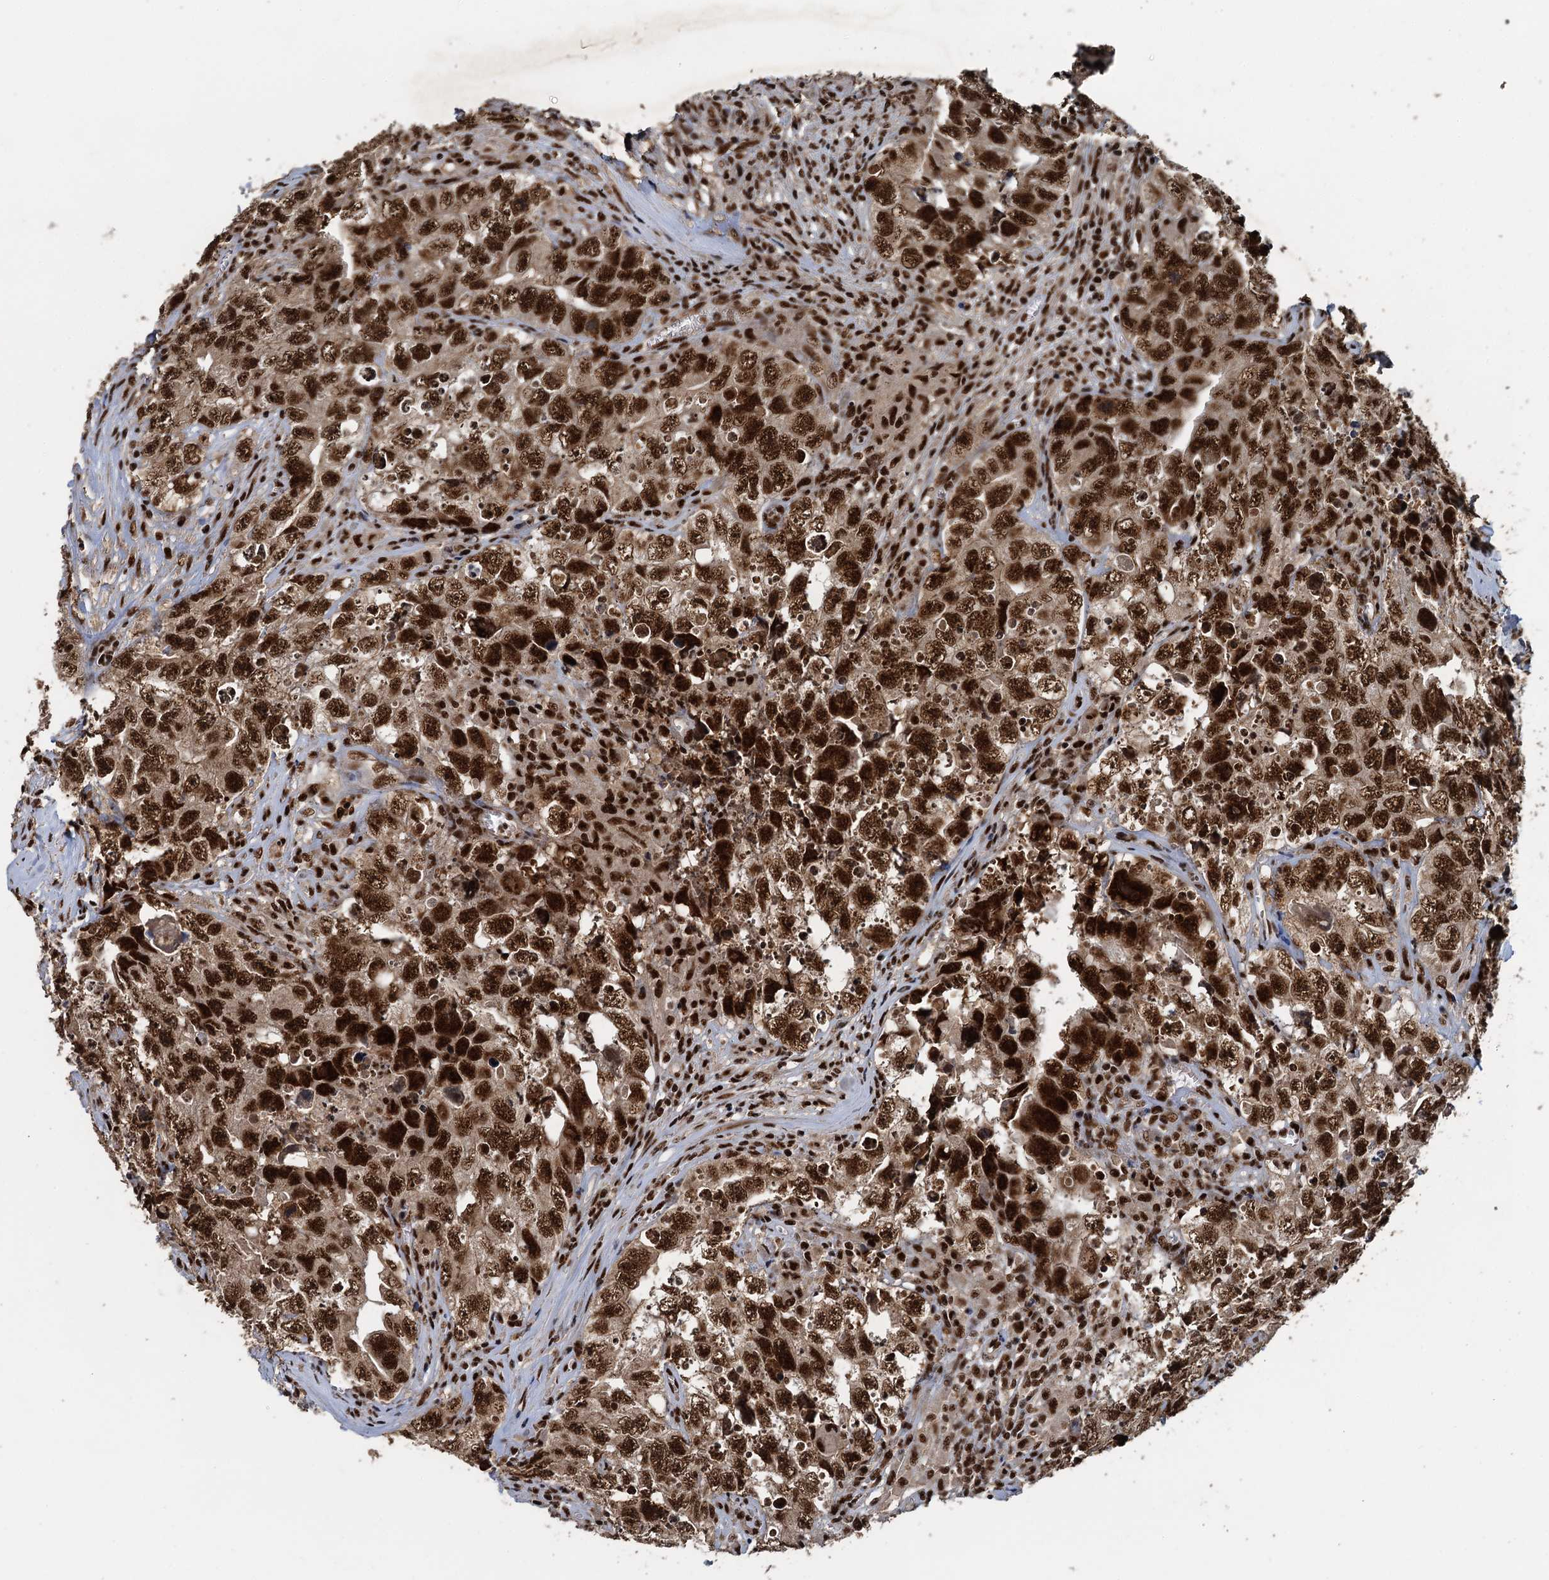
{"staining": {"intensity": "strong", "quantity": ">75%", "location": "nuclear"}, "tissue": "testis cancer", "cell_type": "Tumor cells", "image_type": "cancer", "snomed": [{"axis": "morphology", "description": "Seminoma, NOS"}, {"axis": "morphology", "description": "Carcinoma, Embryonal, NOS"}, {"axis": "topography", "description": "Testis"}], "caption": "Testis embryonal carcinoma stained for a protein (brown) shows strong nuclear positive expression in about >75% of tumor cells.", "gene": "ZC3H18", "patient": {"sex": "male", "age": 43}}